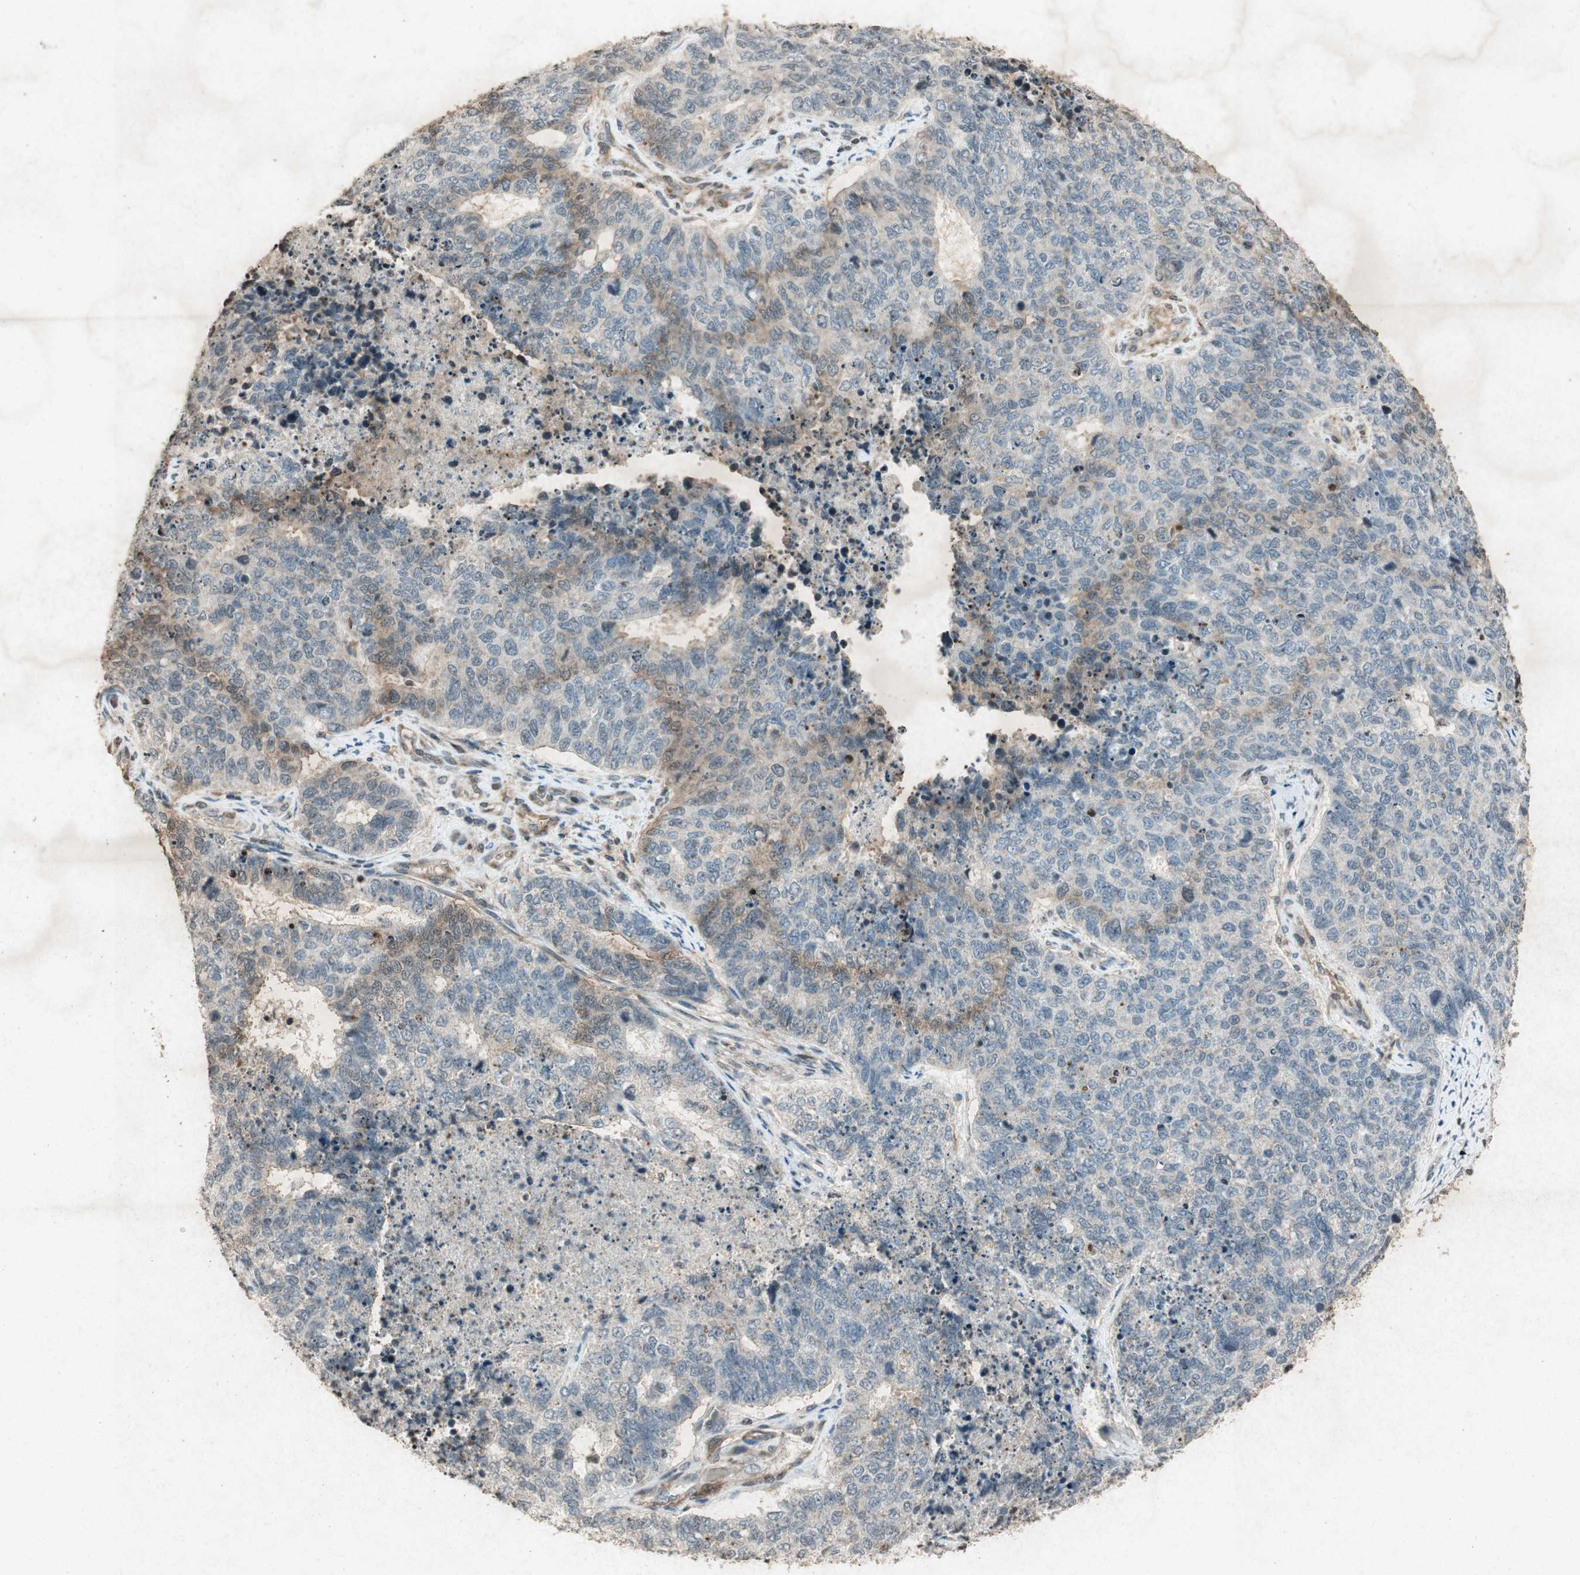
{"staining": {"intensity": "negative", "quantity": "none", "location": "none"}, "tissue": "cervical cancer", "cell_type": "Tumor cells", "image_type": "cancer", "snomed": [{"axis": "morphology", "description": "Squamous cell carcinoma, NOS"}, {"axis": "topography", "description": "Cervix"}], "caption": "The photomicrograph shows no staining of tumor cells in cervical squamous cell carcinoma. (DAB (3,3'-diaminobenzidine) immunohistochemistry with hematoxylin counter stain).", "gene": "PRKG1", "patient": {"sex": "female", "age": 63}}